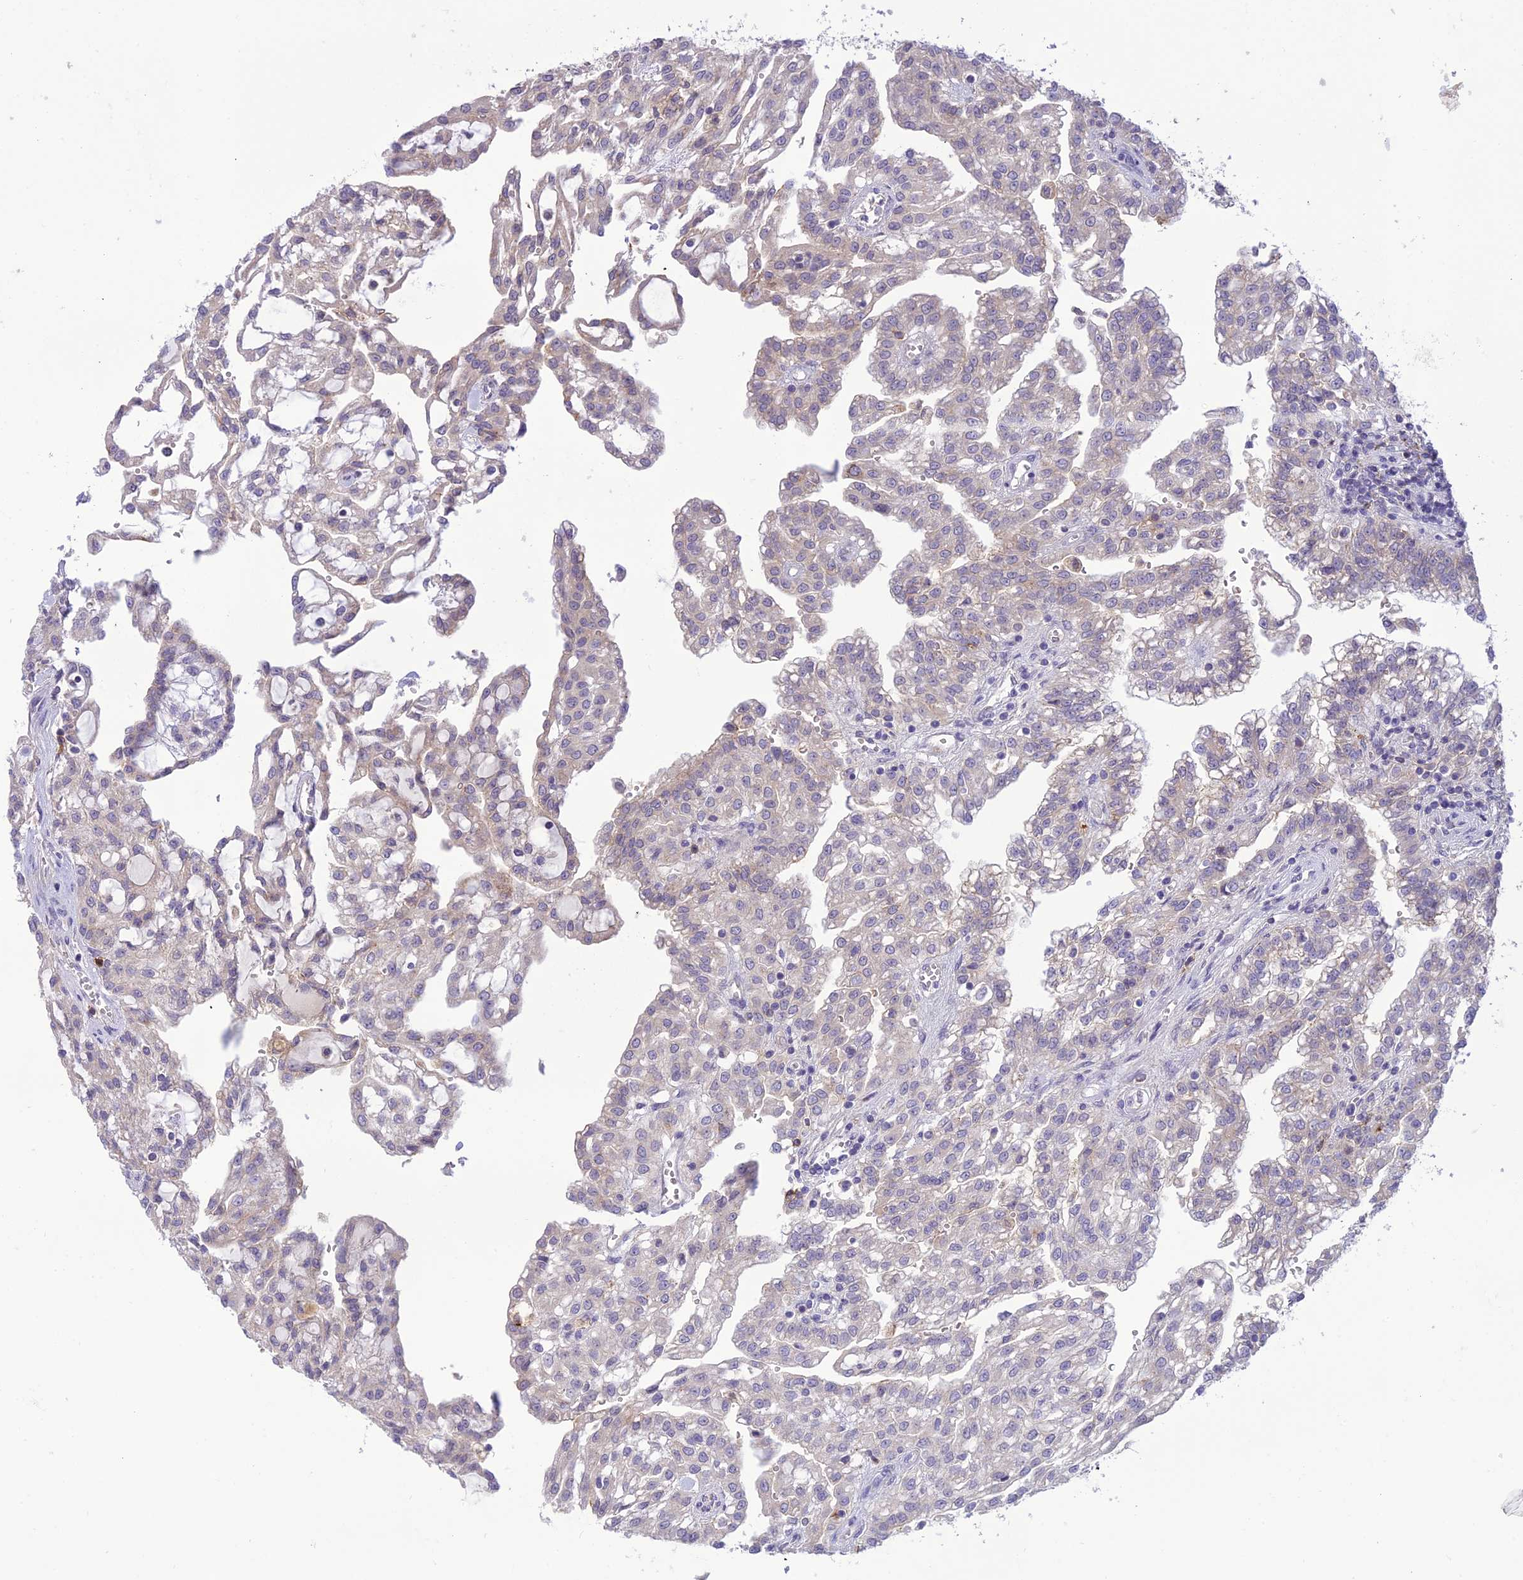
{"staining": {"intensity": "negative", "quantity": "none", "location": "none"}, "tissue": "renal cancer", "cell_type": "Tumor cells", "image_type": "cancer", "snomed": [{"axis": "morphology", "description": "Adenocarcinoma, NOS"}, {"axis": "topography", "description": "Kidney"}], "caption": "This photomicrograph is of renal cancer (adenocarcinoma) stained with immunohistochemistry (IHC) to label a protein in brown with the nuclei are counter-stained blue. There is no positivity in tumor cells.", "gene": "ITGAE", "patient": {"sex": "male", "age": 63}}